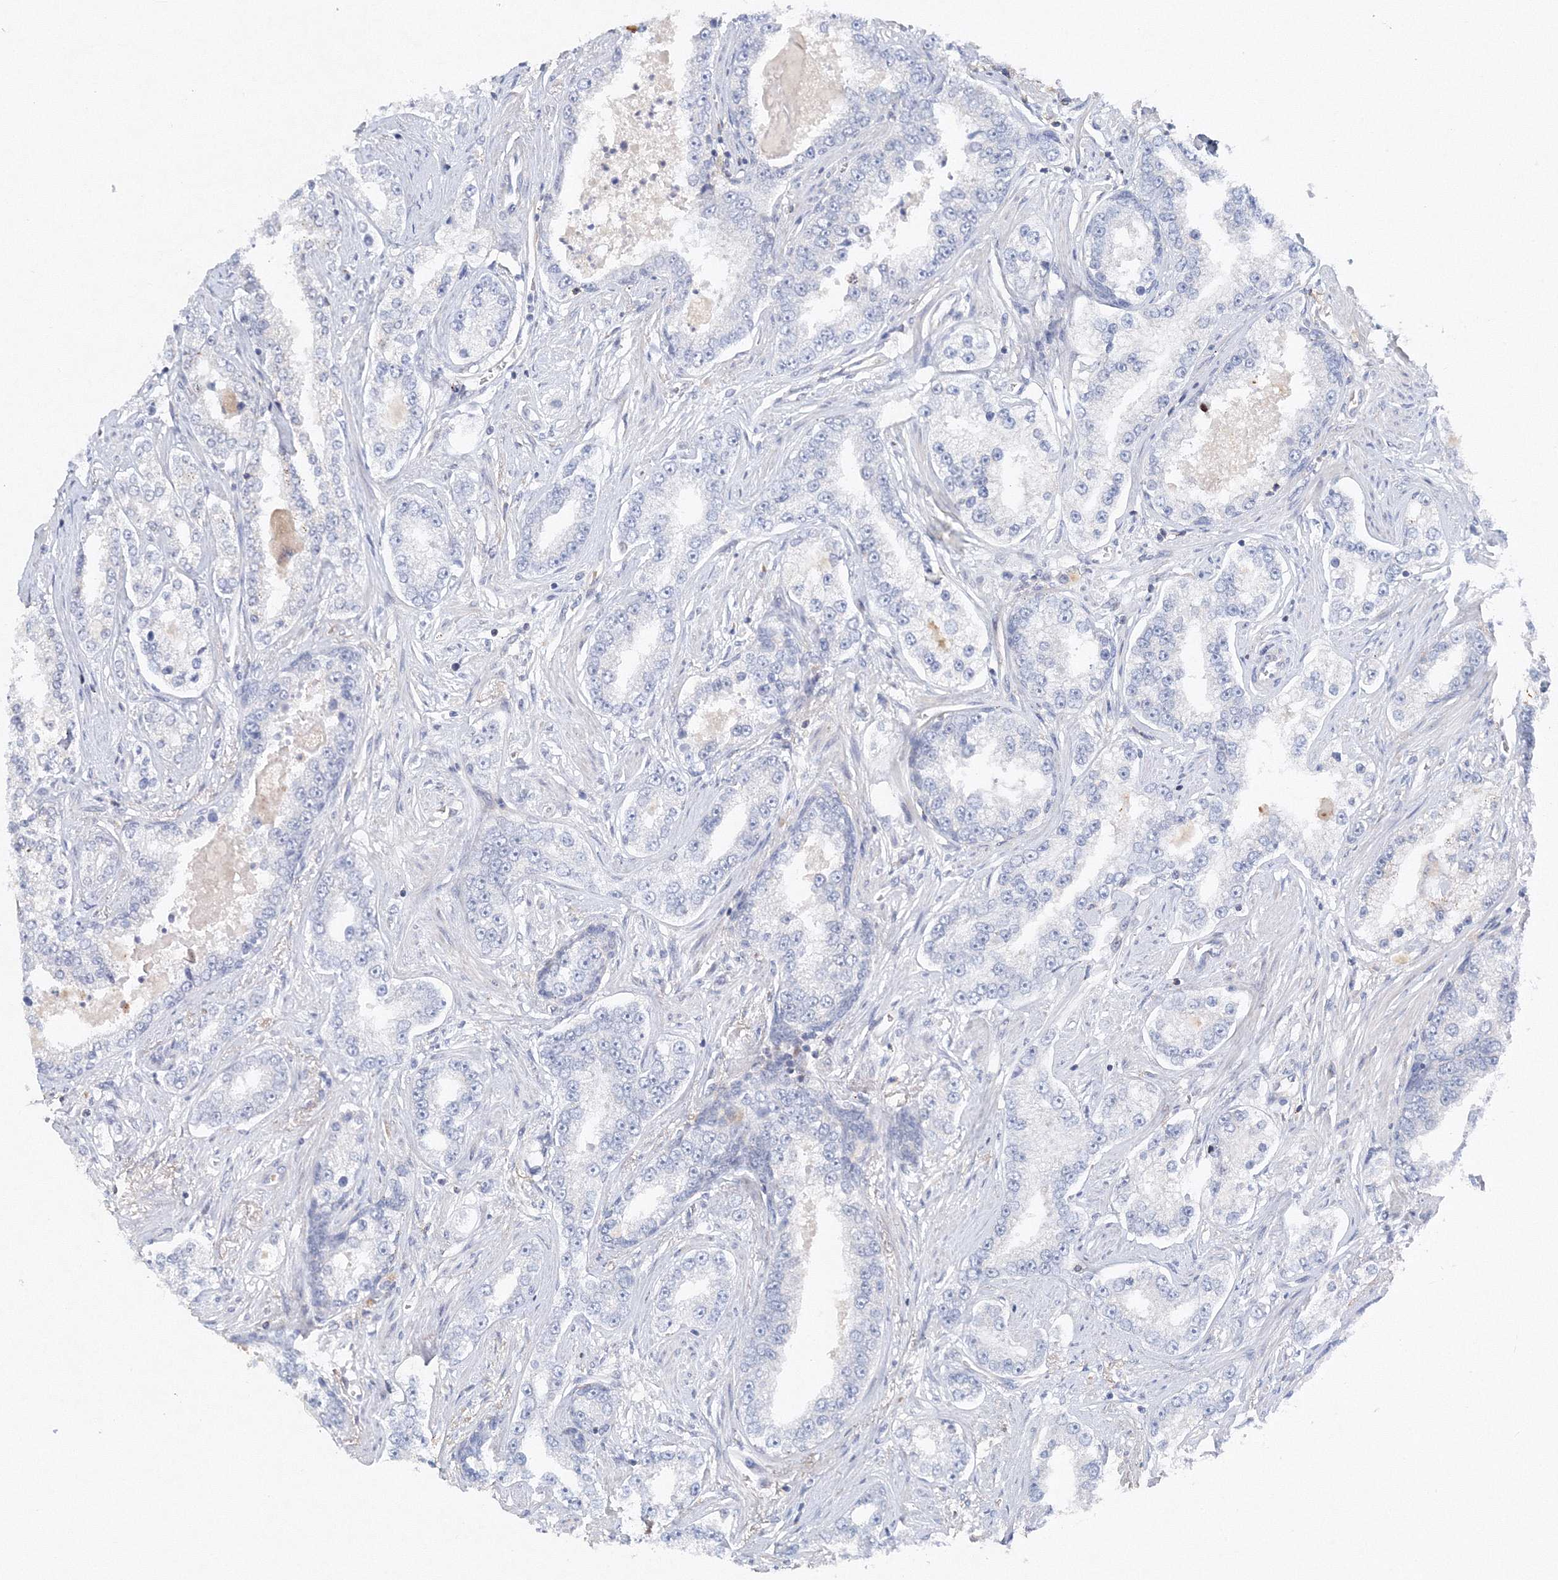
{"staining": {"intensity": "negative", "quantity": "none", "location": "none"}, "tissue": "prostate cancer", "cell_type": "Tumor cells", "image_type": "cancer", "snomed": [{"axis": "morphology", "description": "Normal tissue, NOS"}, {"axis": "morphology", "description": "Adenocarcinoma, High grade"}, {"axis": "topography", "description": "Prostate"}], "caption": "Prostate cancer (high-grade adenocarcinoma) stained for a protein using immunohistochemistry reveals no staining tumor cells.", "gene": "SH3BP5", "patient": {"sex": "male", "age": 83}}